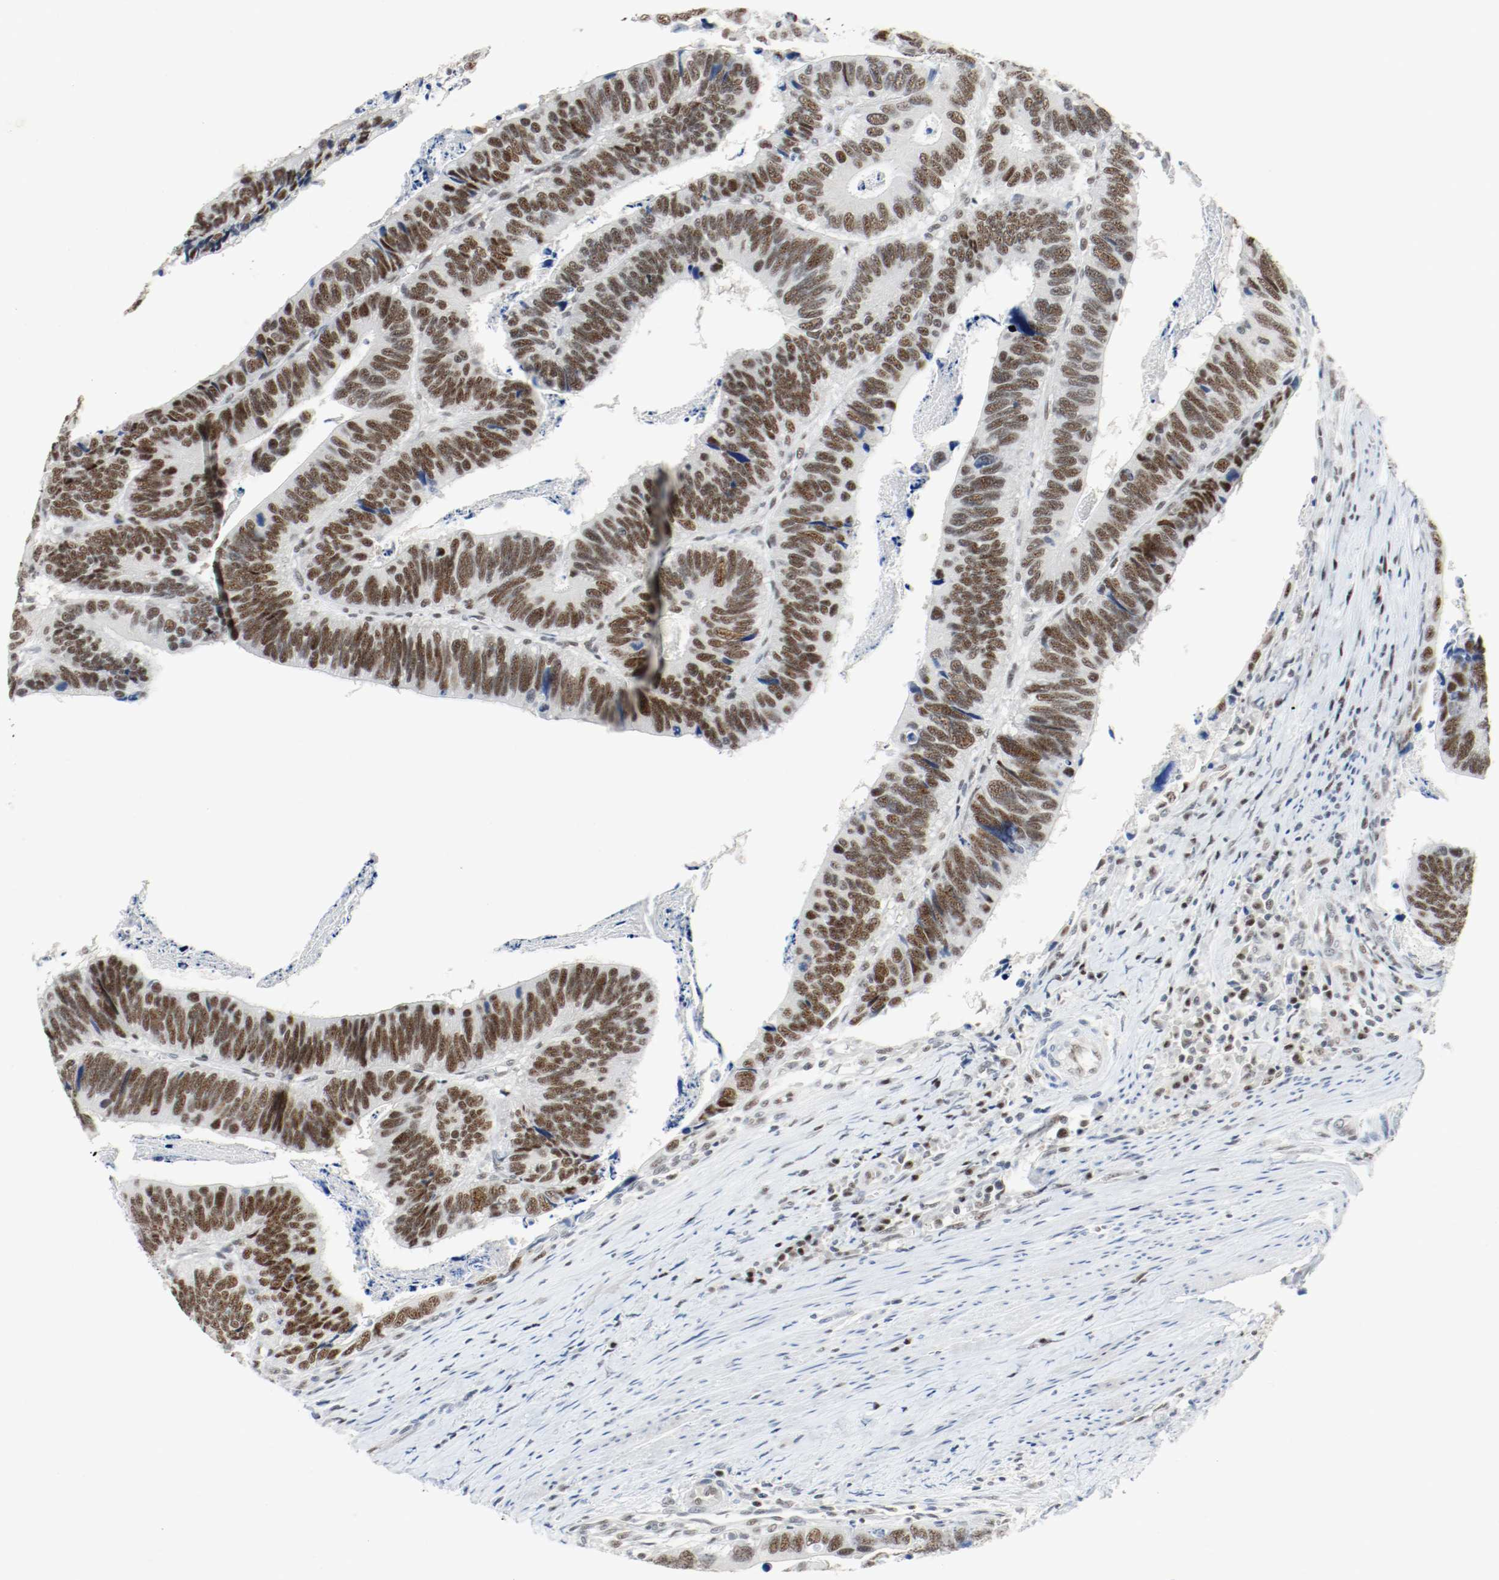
{"staining": {"intensity": "strong", "quantity": ">75%", "location": "nuclear"}, "tissue": "colorectal cancer", "cell_type": "Tumor cells", "image_type": "cancer", "snomed": [{"axis": "morphology", "description": "Adenocarcinoma, NOS"}, {"axis": "topography", "description": "Colon"}], "caption": "The image shows a brown stain indicating the presence of a protein in the nuclear of tumor cells in colorectal cancer (adenocarcinoma).", "gene": "ASH1L", "patient": {"sex": "male", "age": 72}}